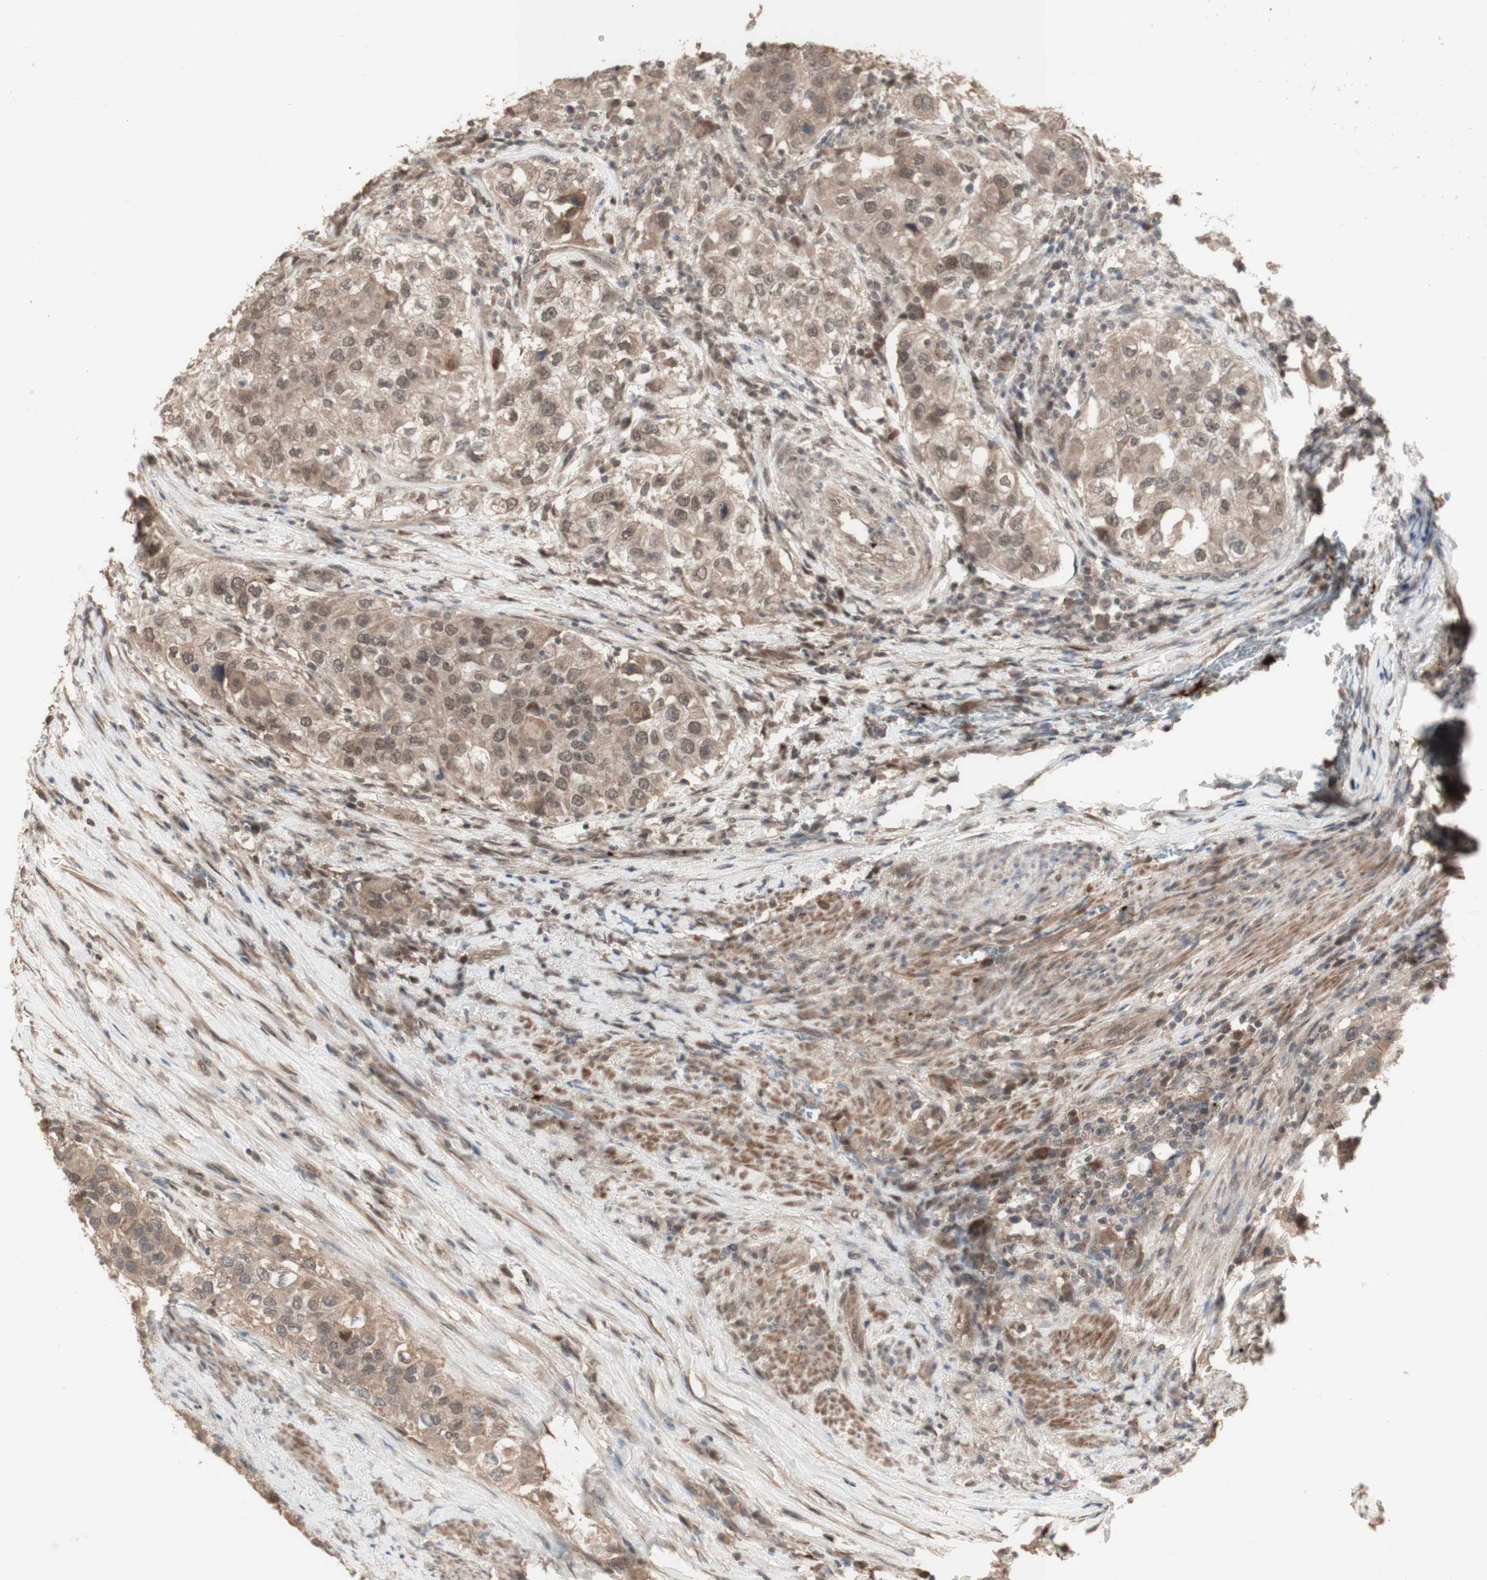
{"staining": {"intensity": "moderate", "quantity": "25%-75%", "location": "cytoplasmic/membranous,nuclear"}, "tissue": "urothelial cancer", "cell_type": "Tumor cells", "image_type": "cancer", "snomed": [{"axis": "morphology", "description": "Urothelial carcinoma, High grade"}, {"axis": "topography", "description": "Urinary bladder"}], "caption": "Immunohistochemical staining of urothelial carcinoma (high-grade) demonstrates medium levels of moderate cytoplasmic/membranous and nuclear protein staining in approximately 25%-75% of tumor cells.", "gene": "ALOX12", "patient": {"sex": "female", "age": 80}}